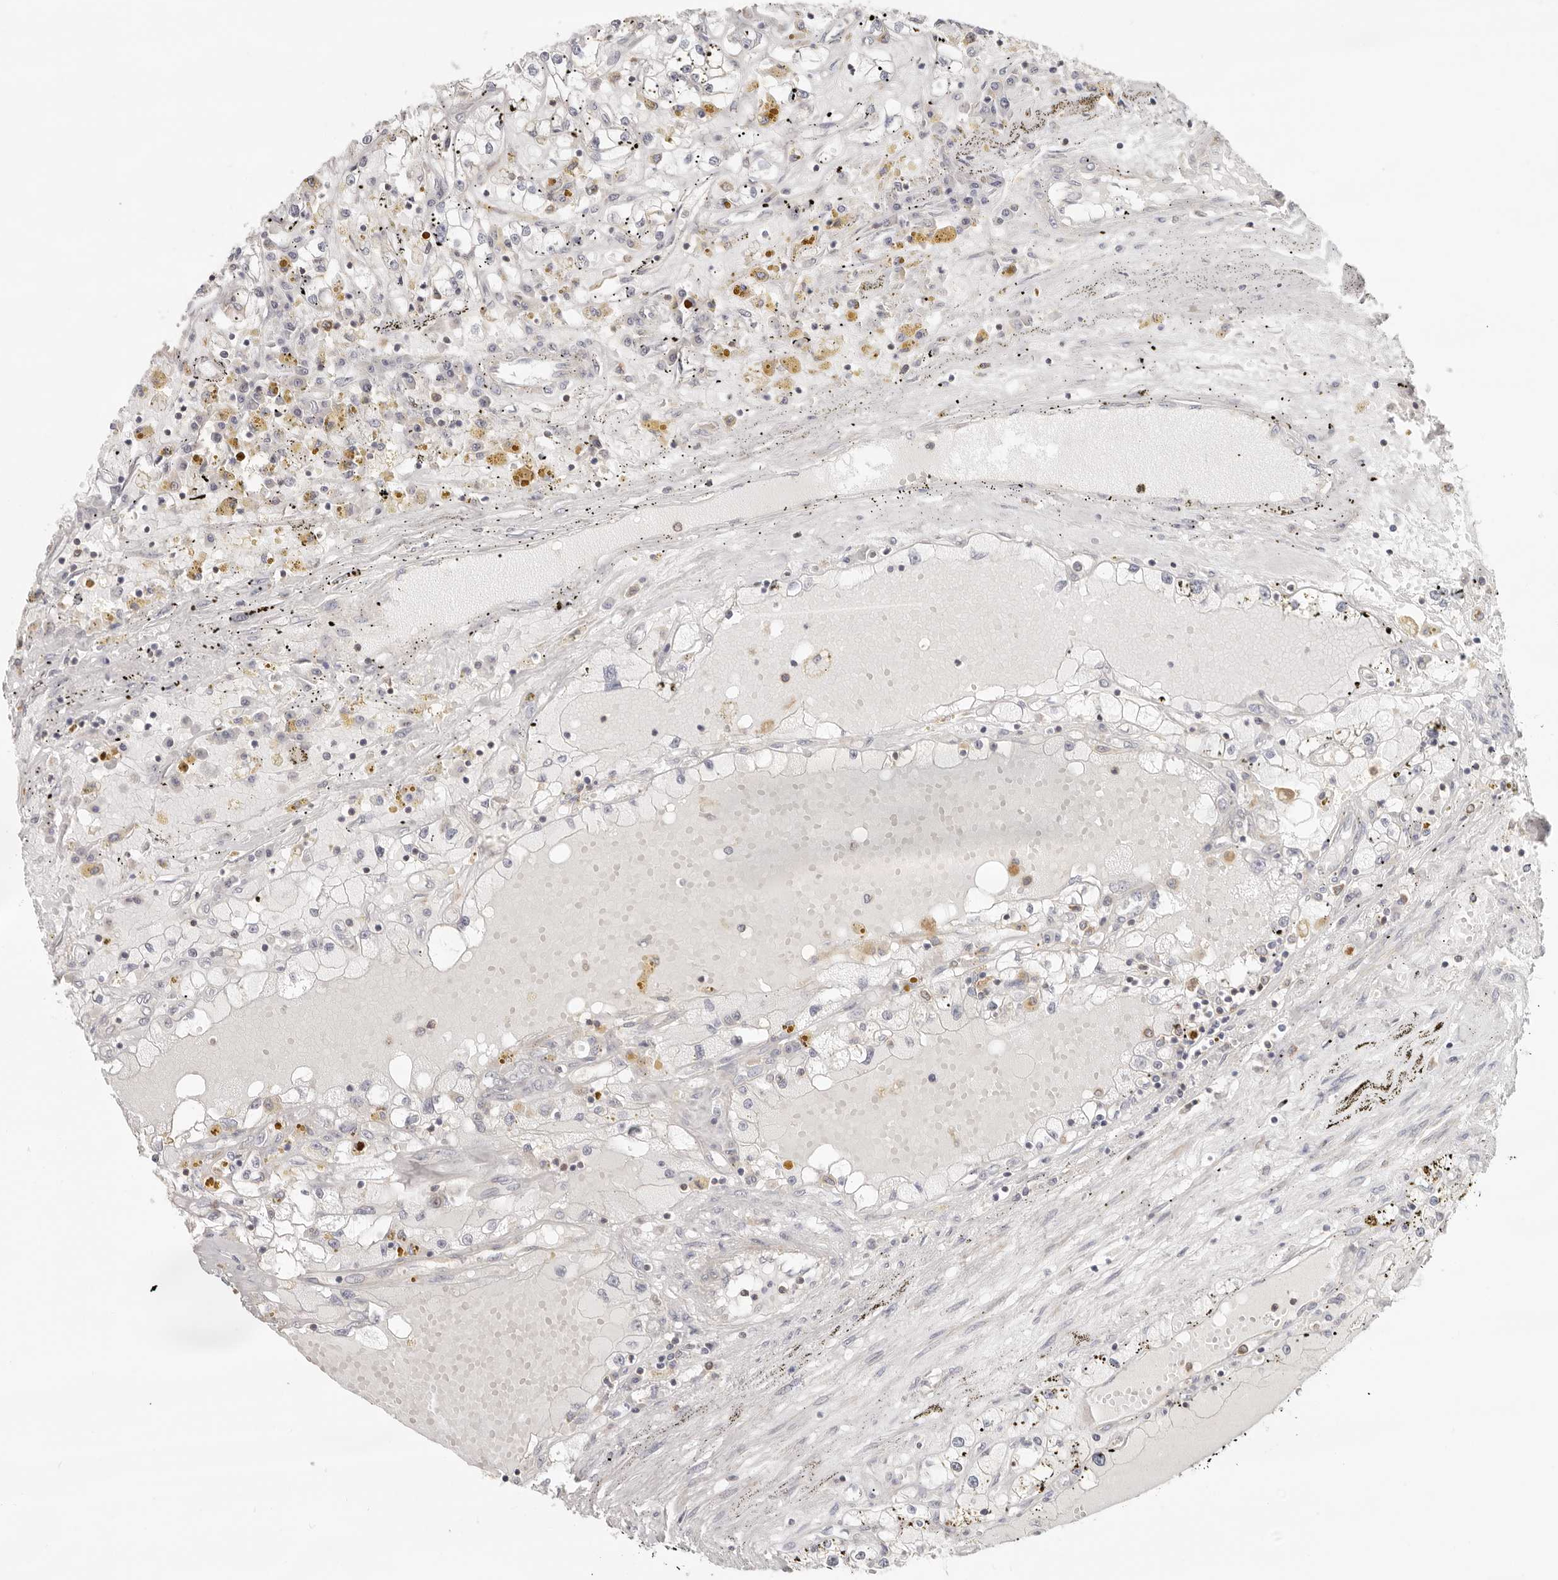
{"staining": {"intensity": "negative", "quantity": "none", "location": "none"}, "tissue": "renal cancer", "cell_type": "Tumor cells", "image_type": "cancer", "snomed": [{"axis": "morphology", "description": "Adenocarcinoma, NOS"}, {"axis": "topography", "description": "Kidney"}], "caption": "High magnification brightfield microscopy of adenocarcinoma (renal) stained with DAB (brown) and counterstained with hematoxylin (blue): tumor cells show no significant staining.", "gene": "ANXA9", "patient": {"sex": "male", "age": 56}}